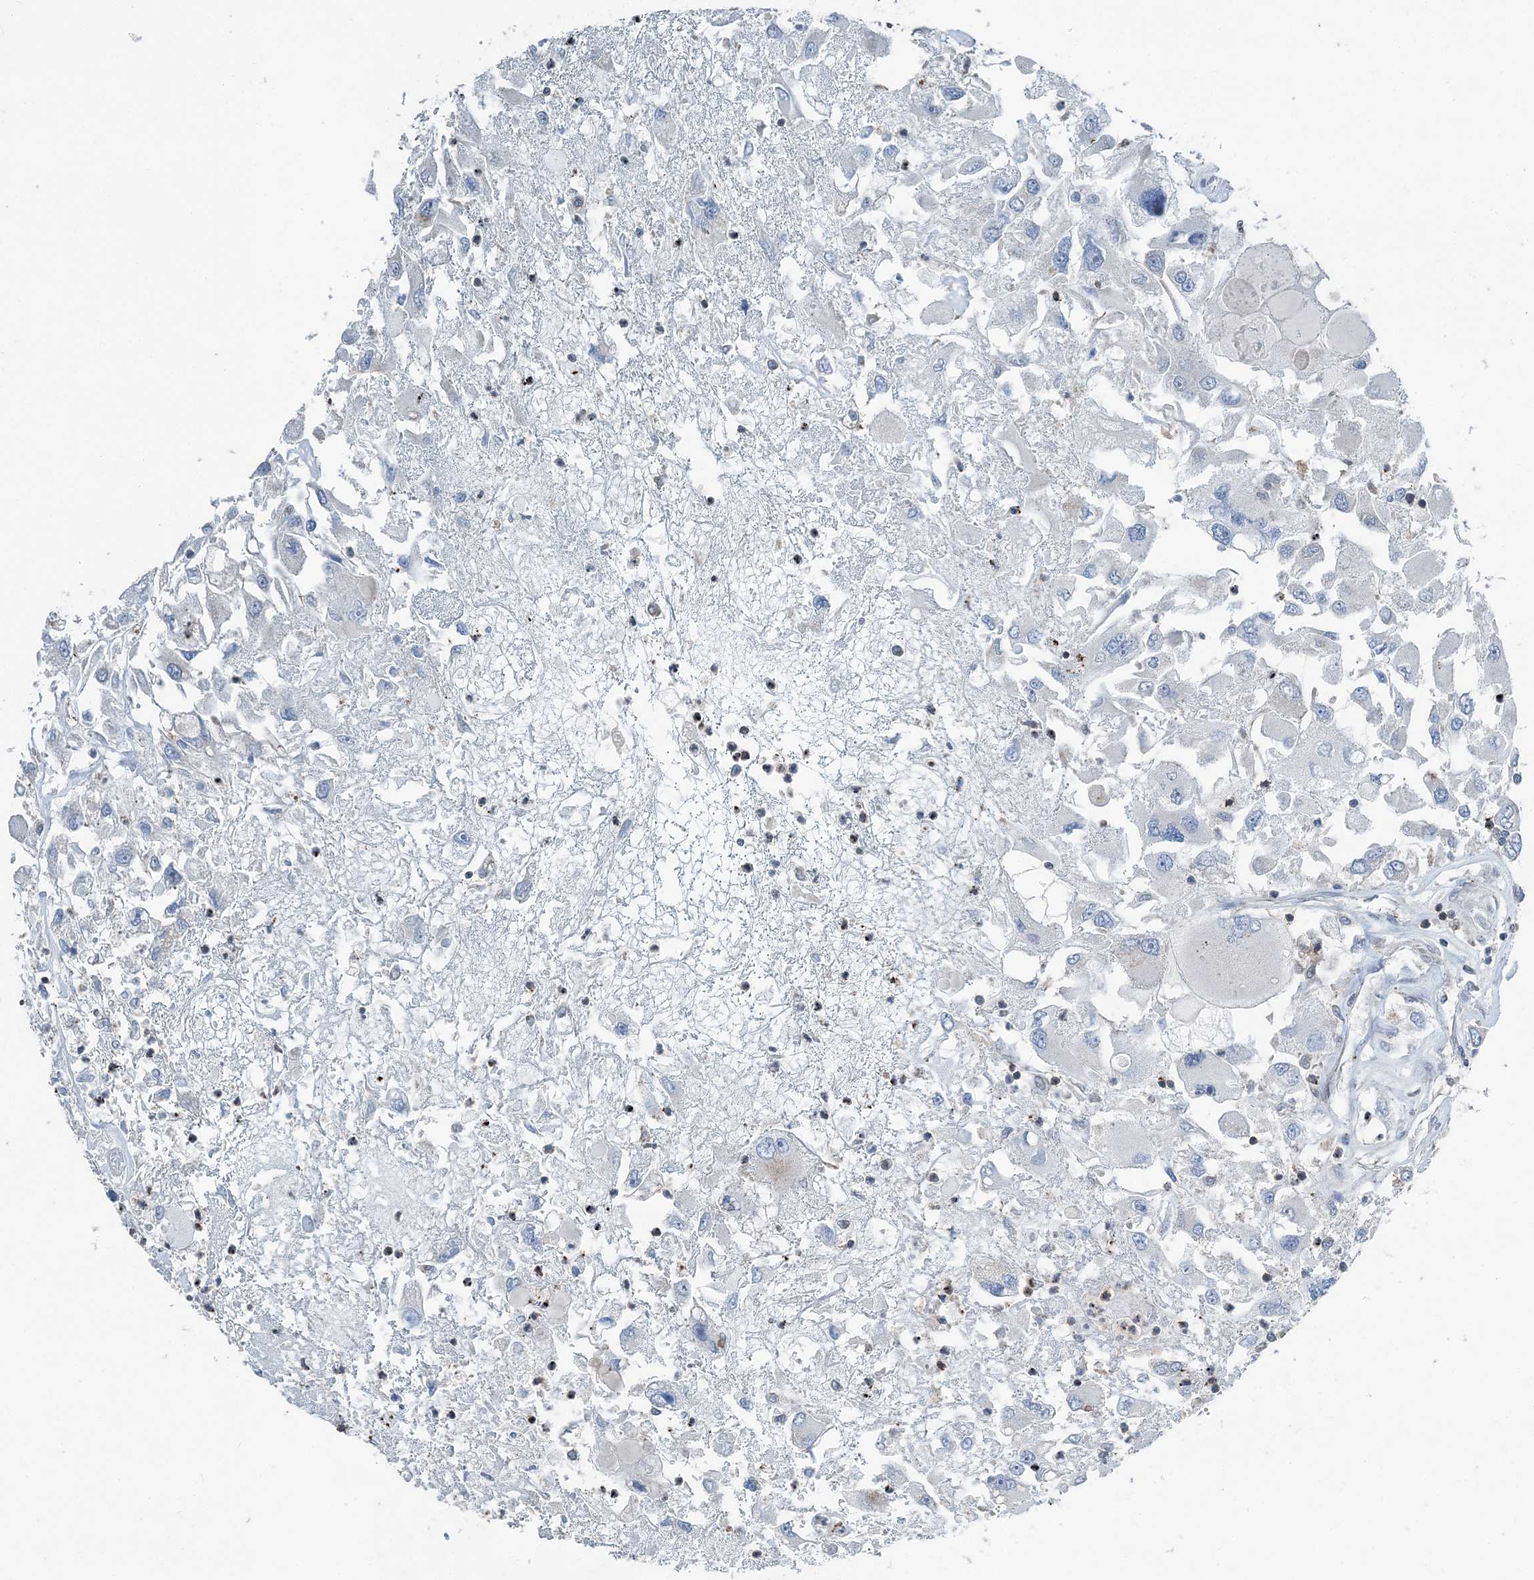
{"staining": {"intensity": "negative", "quantity": "none", "location": "none"}, "tissue": "renal cancer", "cell_type": "Tumor cells", "image_type": "cancer", "snomed": [{"axis": "morphology", "description": "Adenocarcinoma, NOS"}, {"axis": "topography", "description": "Kidney"}], "caption": "Tumor cells show no significant positivity in renal cancer. (Brightfield microscopy of DAB (3,3'-diaminobenzidine) IHC at high magnification).", "gene": "CFL1", "patient": {"sex": "female", "age": 52}}